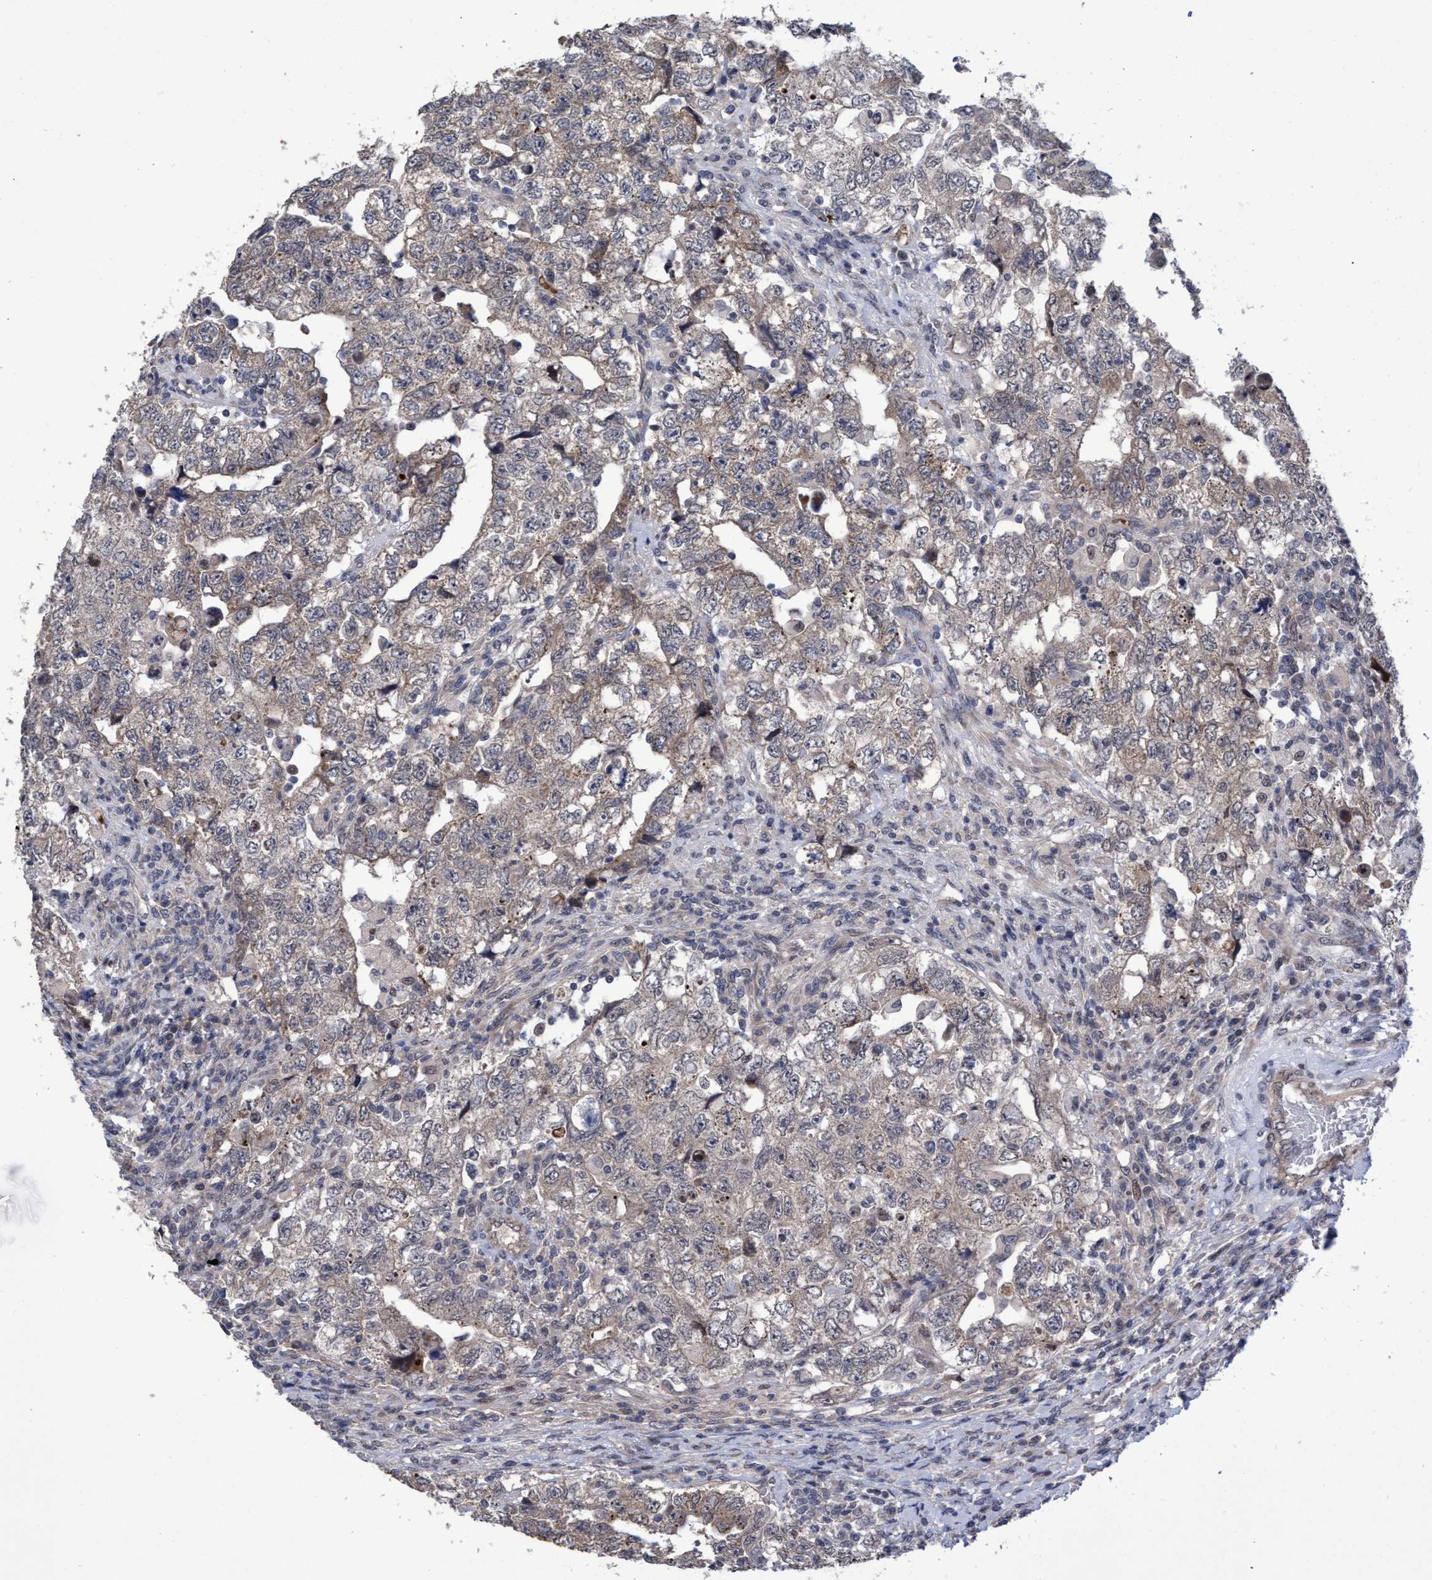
{"staining": {"intensity": "negative", "quantity": "none", "location": "none"}, "tissue": "testis cancer", "cell_type": "Tumor cells", "image_type": "cancer", "snomed": [{"axis": "morphology", "description": "Carcinoma, Embryonal, NOS"}, {"axis": "topography", "description": "Testis"}], "caption": "Immunohistochemistry (IHC) micrograph of neoplastic tissue: testis cancer stained with DAB (3,3'-diaminobenzidine) demonstrates no significant protein staining in tumor cells.", "gene": "ZNF750", "patient": {"sex": "male", "age": 36}}